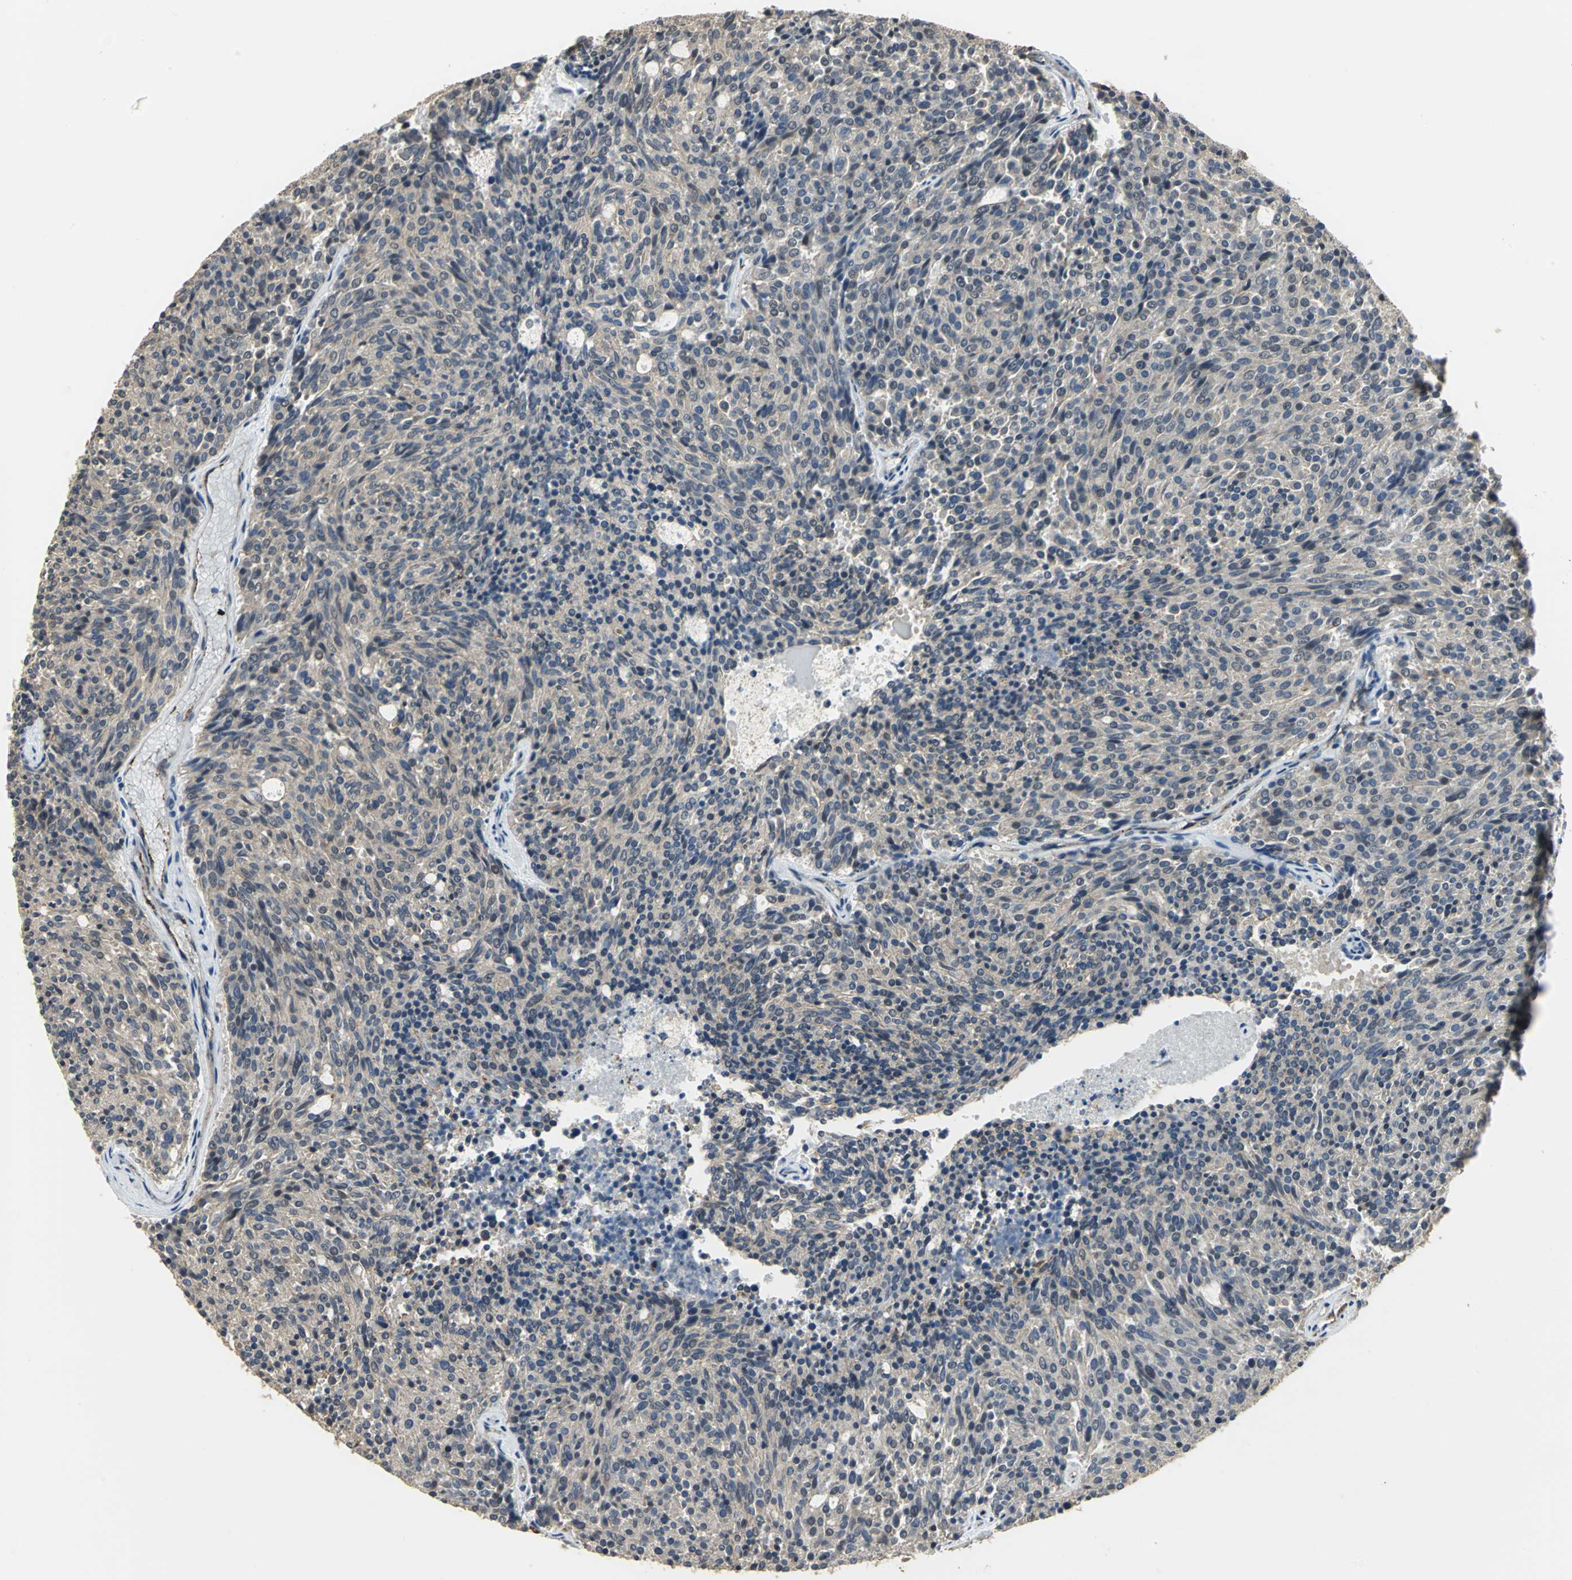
{"staining": {"intensity": "moderate", "quantity": "25%-75%", "location": "cytoplasmic/membranous"}, "tissue": "carcinoid", "cell_type": "Tumor cells", "image_type": "cancer", "snomed": [{"axis": "morphology", "description": "Carcinoid, malignant, NOS"}, {"axis": "topography", "description": "Pancreas"}], "caption": "Protein analysis of malignant carcinoid tissue demonstrates moderate cytoplasmic/membranous staining in approximately 25%-75% of tumor cells. Nuclei are stained in blue.", "gene": "RAPGEF1", "patient": {"sex": "female", "age": 54}}